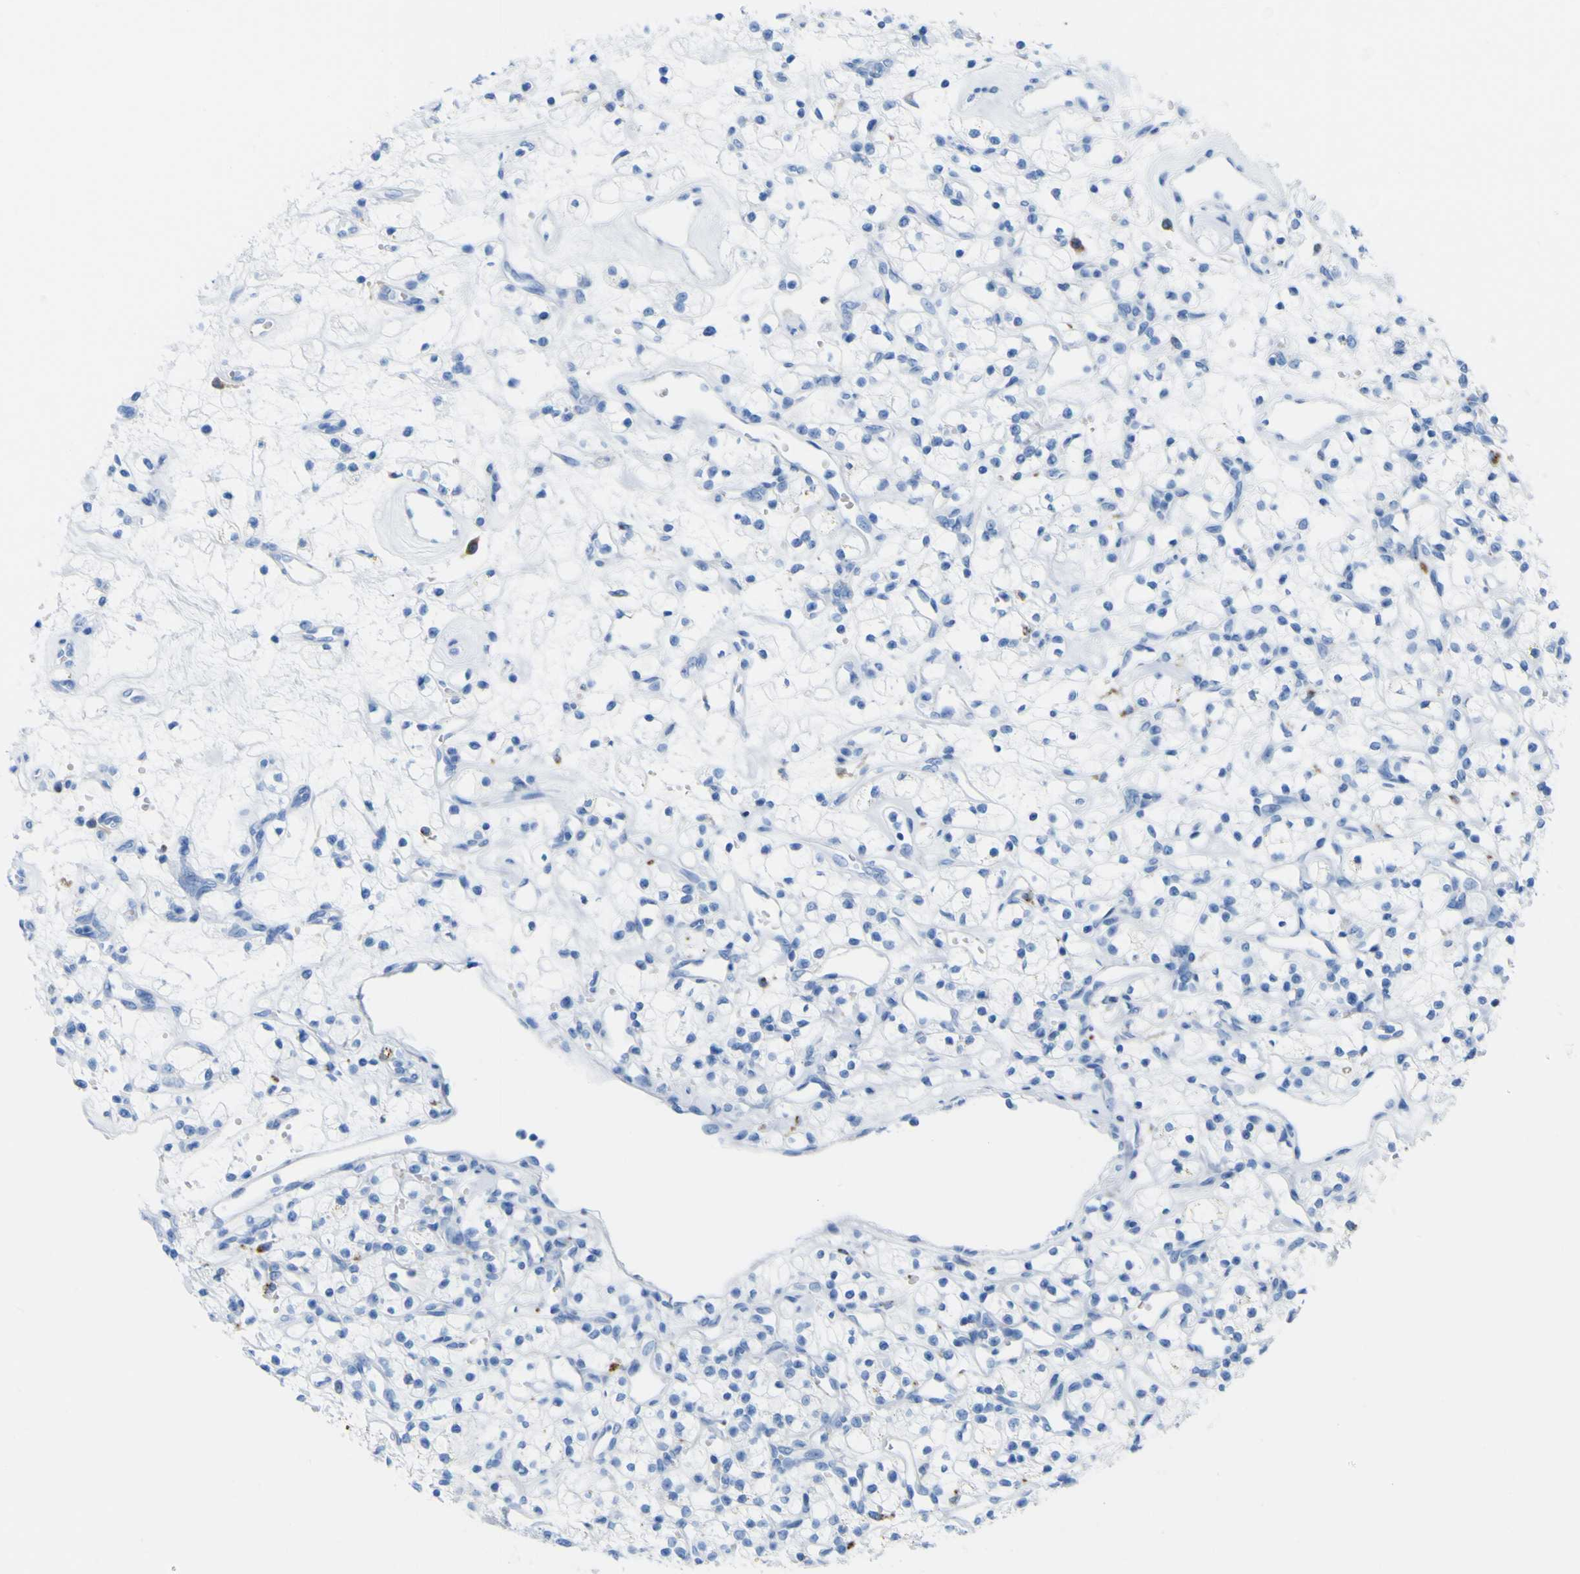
{"staining": {"intensity": "negative", "quantity": "none", "location": "none"}, "tissue": "renal cancer", "cell_type": "Tumor cells", "image_type": "cancer", "snomed": [{"axis": "morphology", "description": "Adenocarcinoma, NOS"}, {"axis": "topography", "description": "Kidney"}], "caption": "Immunohistochemistry of adenocarcinoma (renal) displays no staining in tumor cells.", "gene": "PLD3", "patient": {"sex": "female", "age": 60}}